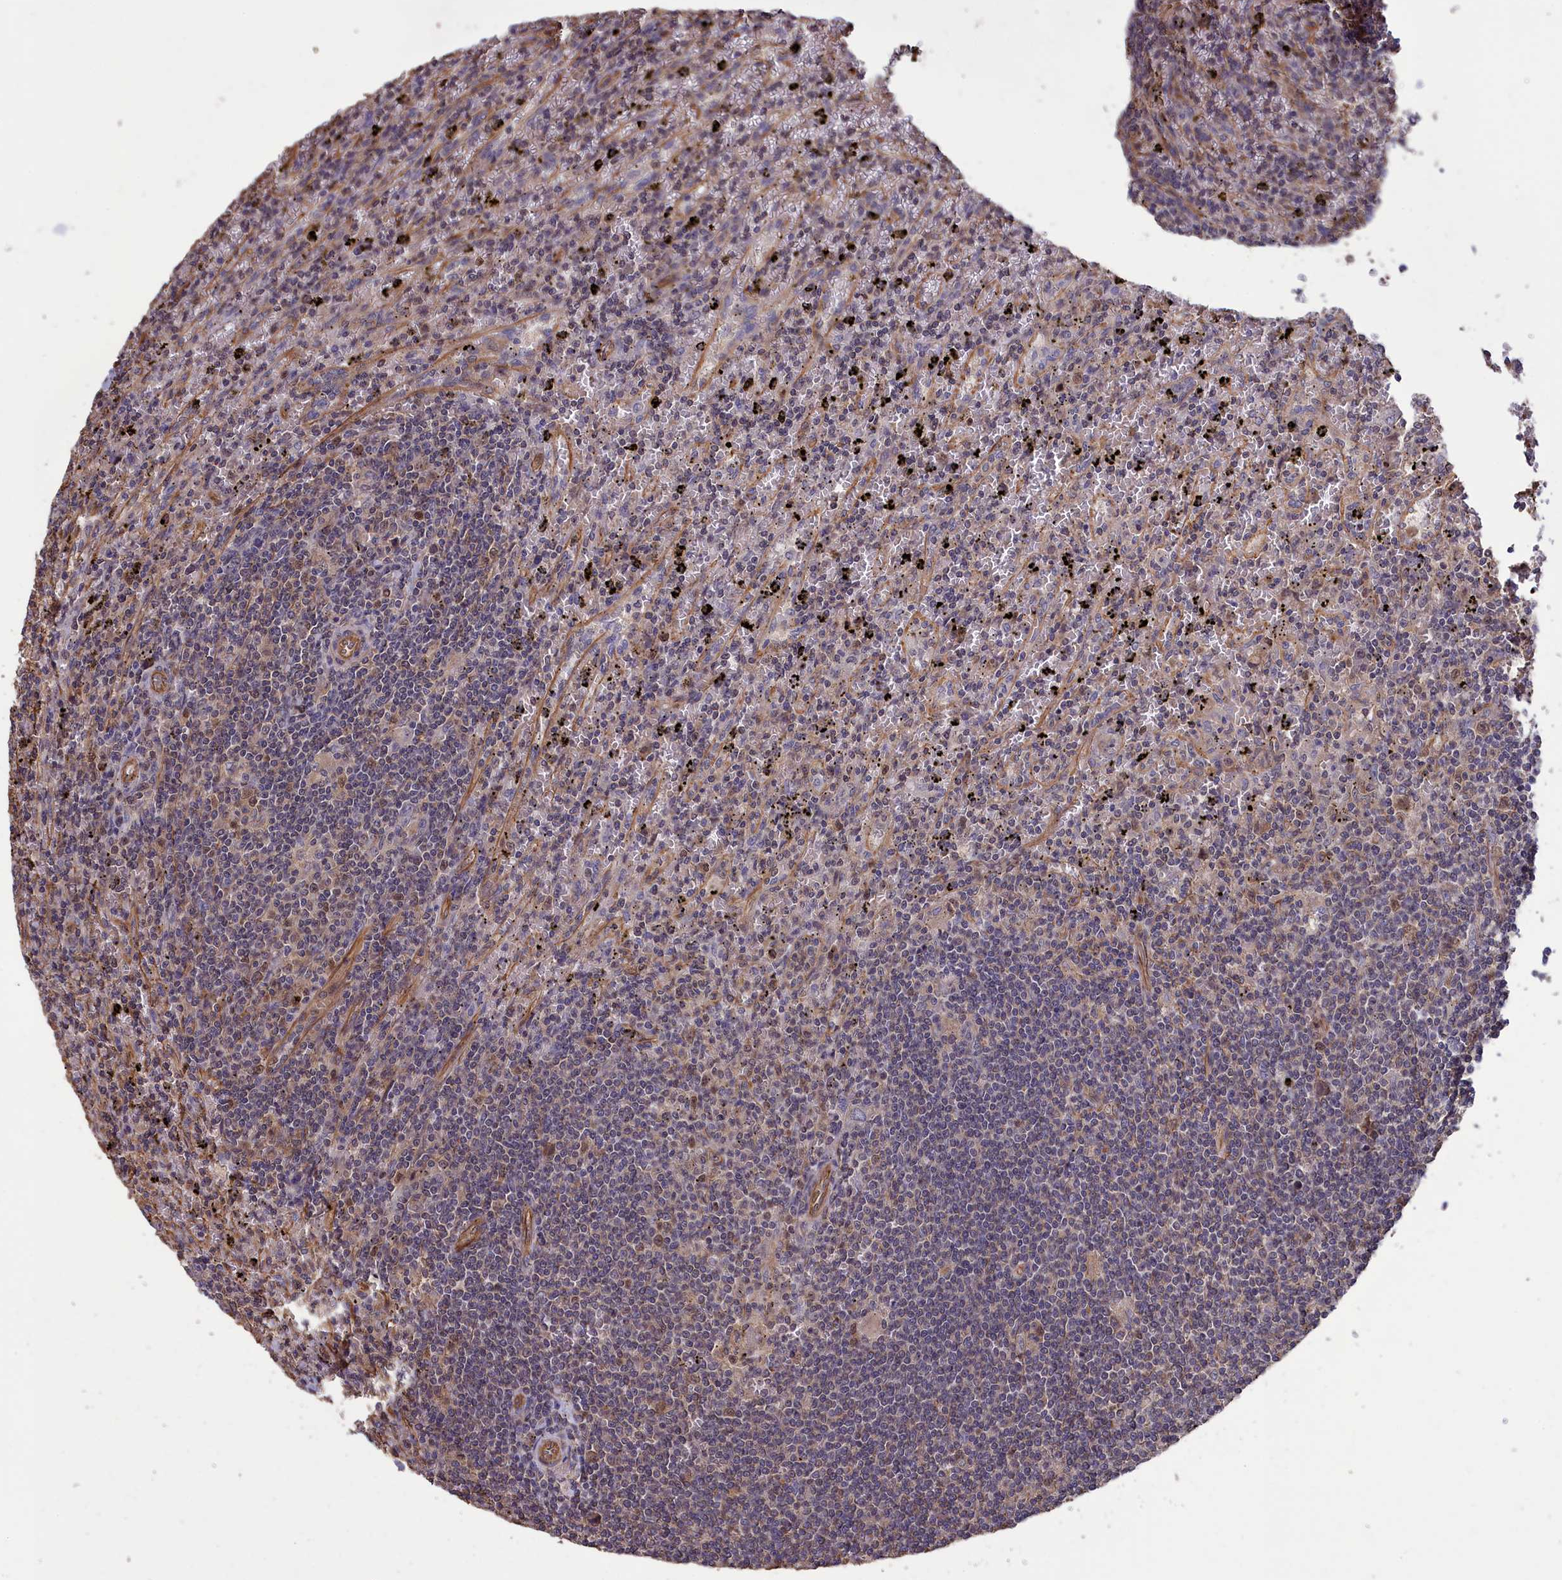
{"staining": {"intensity": "negative", "quantity": "none", "location": "none"}, "tissue": "lymphoma", "cell_type": "Tumor cells", "image_type": "cancer", "snomed": [{"axis": "morphology", "description": "Malignant lymphoma, non-Hodgkin's type, Low grade"}, {"axis": "topography", "description": "Spleen"}], "caption": "DAB (3,3'-diaminobenzidine) immunohistochemical staining of lymphoma displays no significant positivity in tumor cells.", "gene": "DAPK3", "patient": {"sex": "male", "age": 76}}